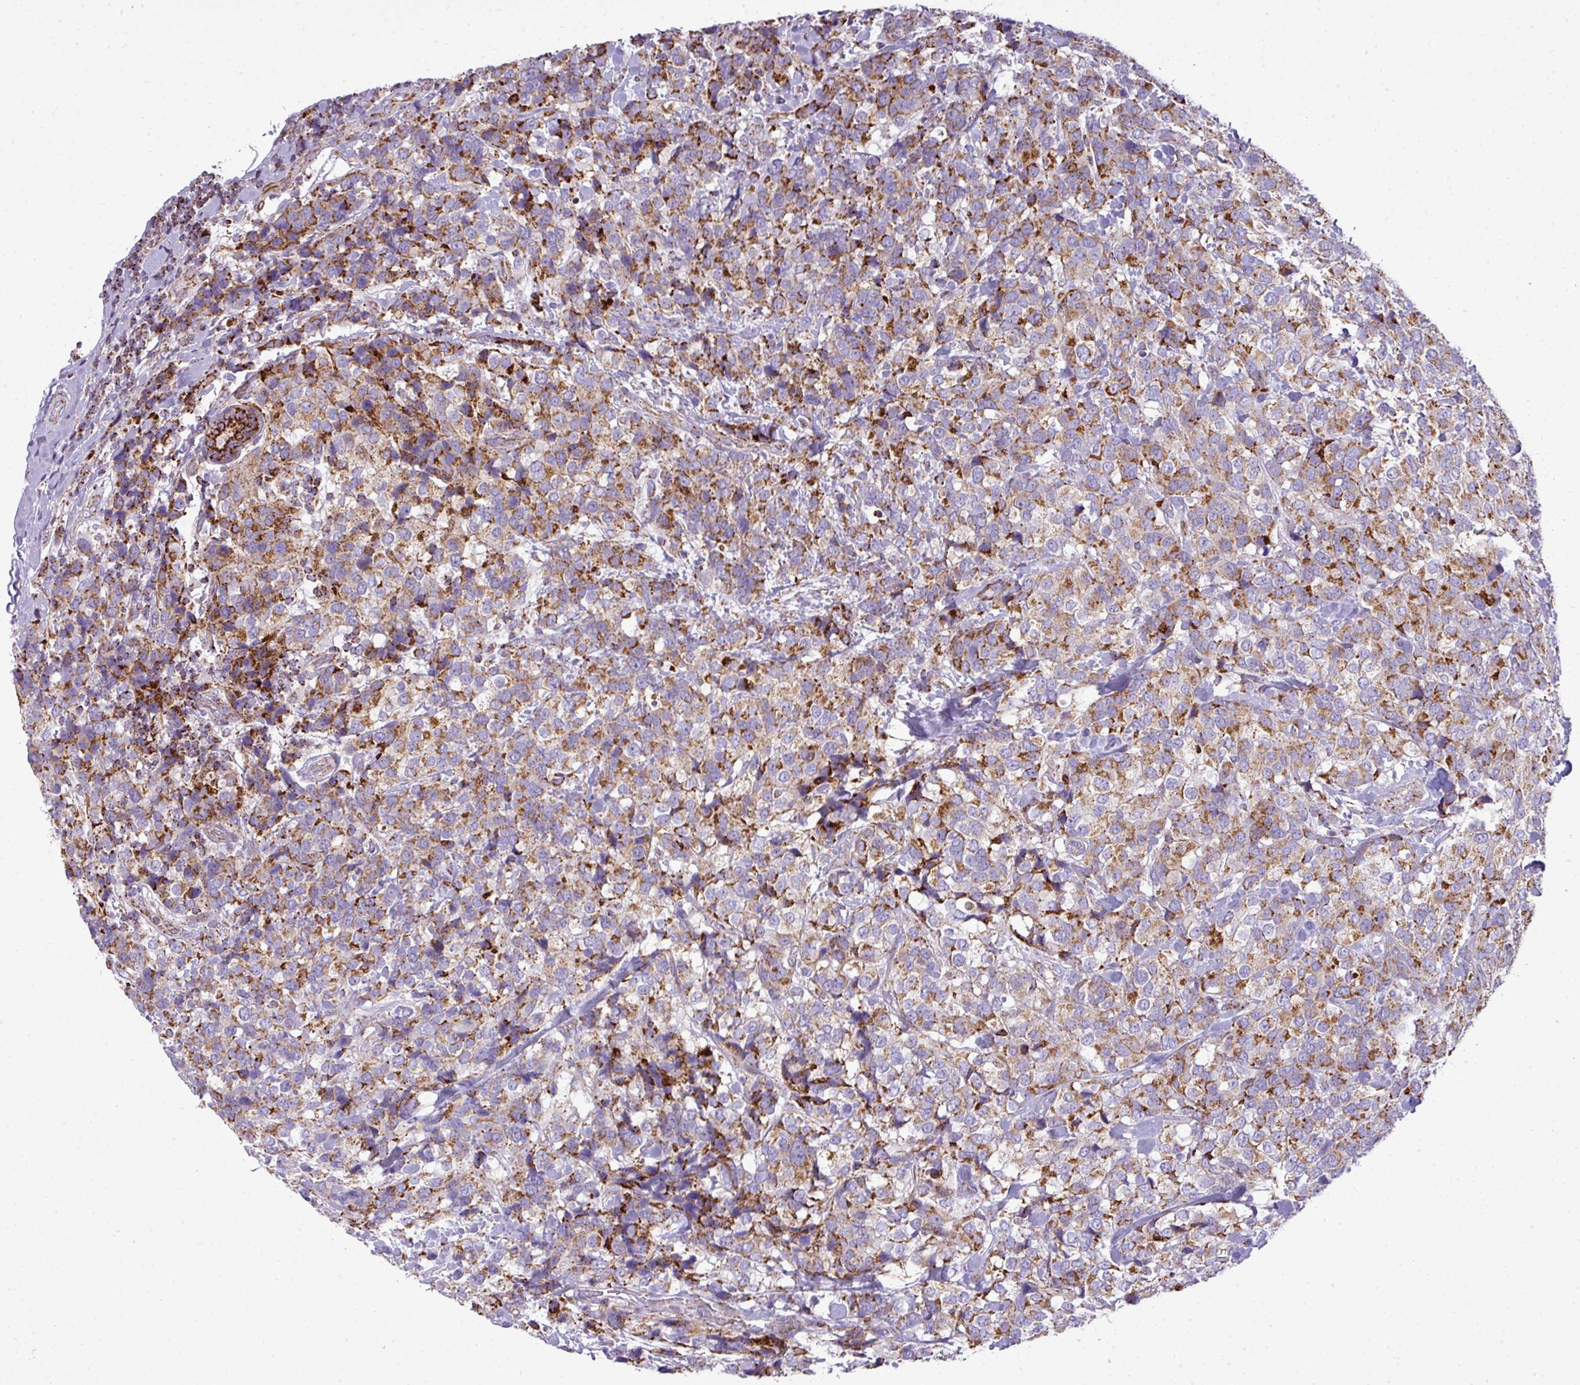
{"staining": {"intensity": "moderate", "quantity": ">75%", "location": "cytoplasmic/membranous"}, "tissue": "breast cancer", "cell_type": "Tumor cells", "image_type": "cancer", "snomed": [{"axis": "morphology", "description": "Lobular carcinoma"}, {"axis": "topography", "description": "Breast"}], "caption": "Breast cancer stained for a protein (brown) shows moderate cytoplasmic/membranous positive staining in approximately >75% of tumor cells.", "gene": "ZNF81", "patient": {"sex": "female", "age": 59}}